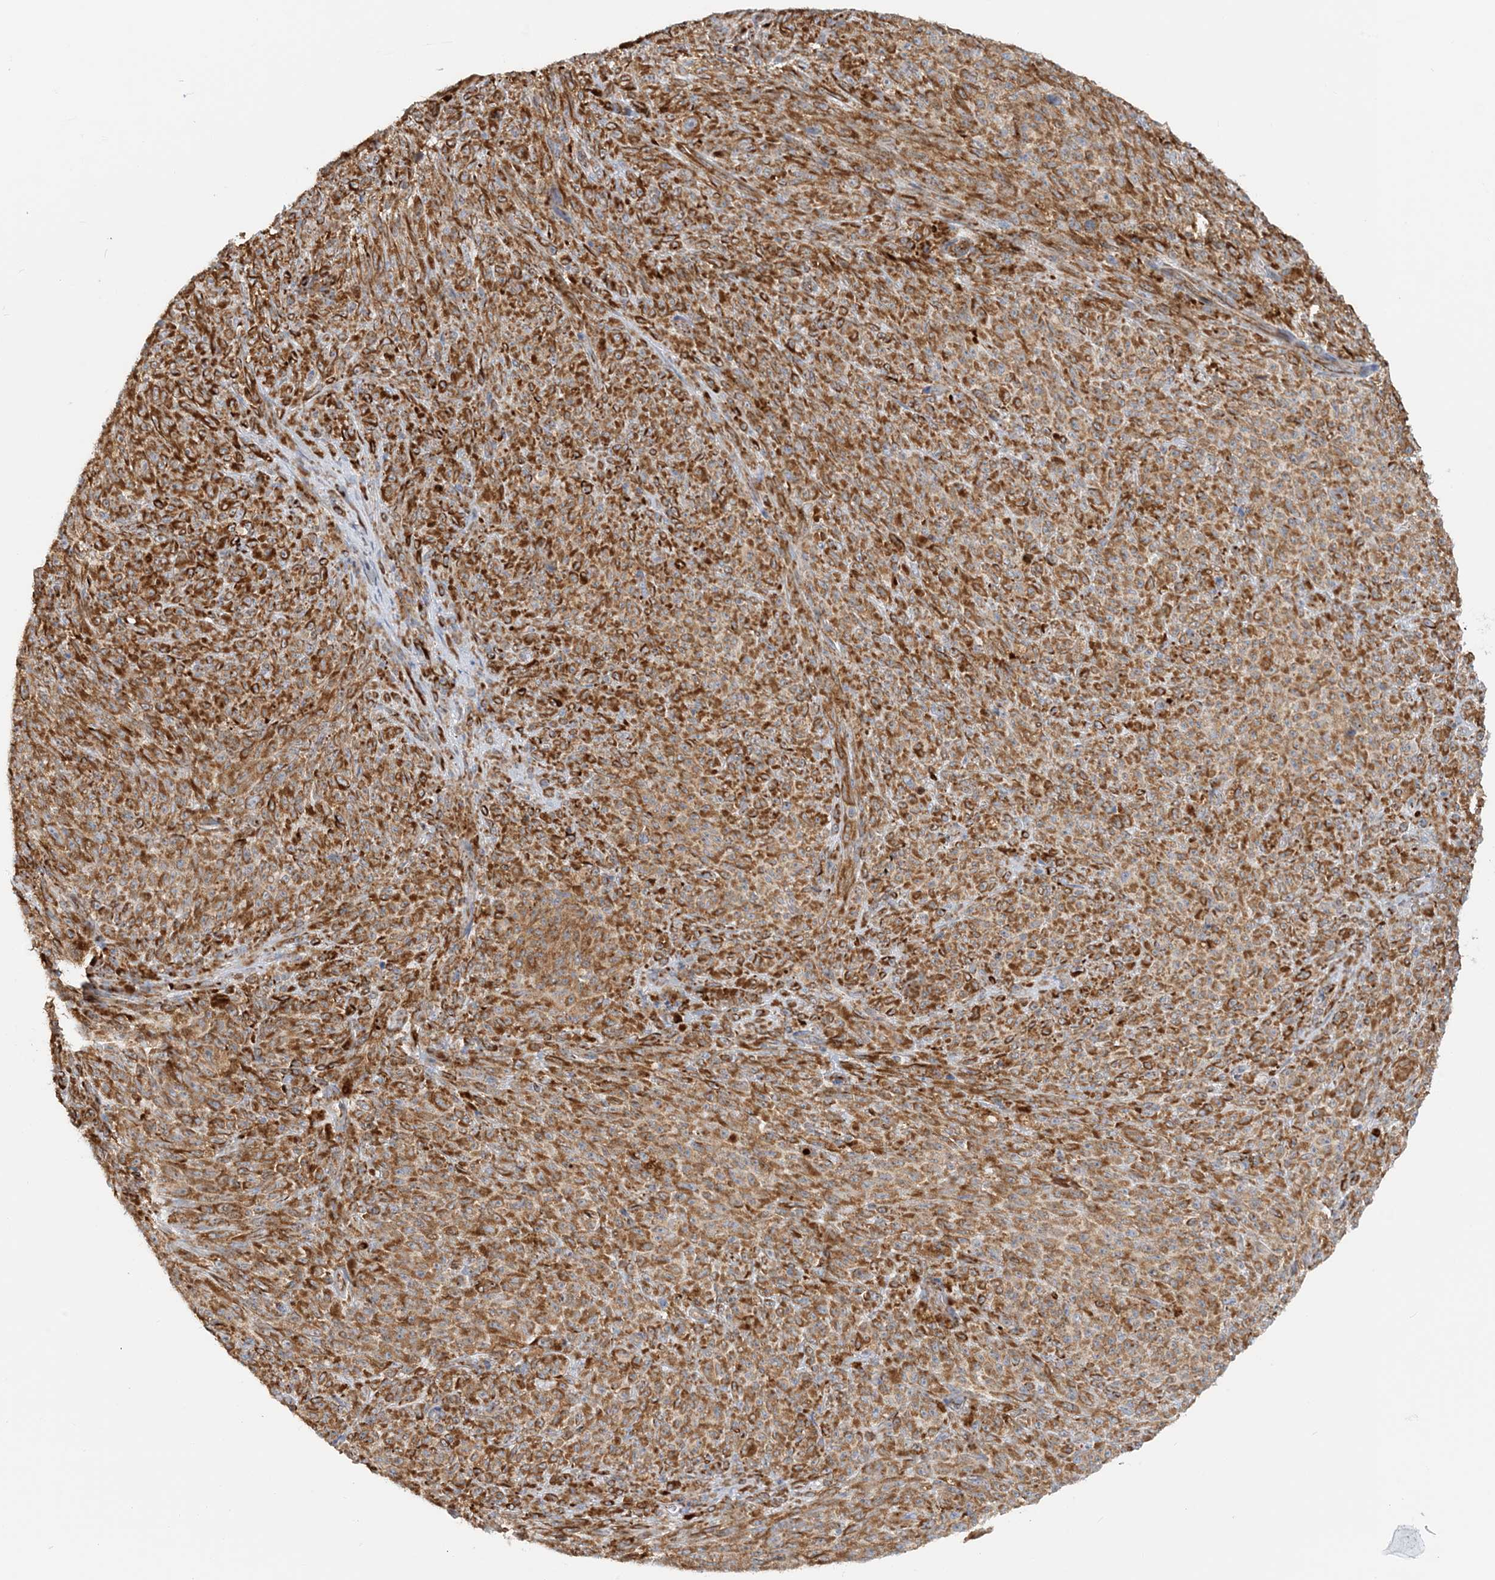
{"staining": {"intensity": "strong", "quantity": ">75%", "location": "cytoplasmic/membranous"}, "tissue": "melanoma", "cell_type": "Tumor cells", "image_type": "cancer", "snomed": [{"axis": "morphology", "description": "Malignant melanoma, NOS"}, {"axis": "topography", "description": "Skin"}], "caption": "Malignant melanoma stained with DAB (3,3'-diaminobenzidine) IHC demonstrates high levels of strong cytoplasmic/membranous staining in approximately >75% of tumor cells.", "gene": "COA3", "patient": {"sex": "female", "age": 82}}